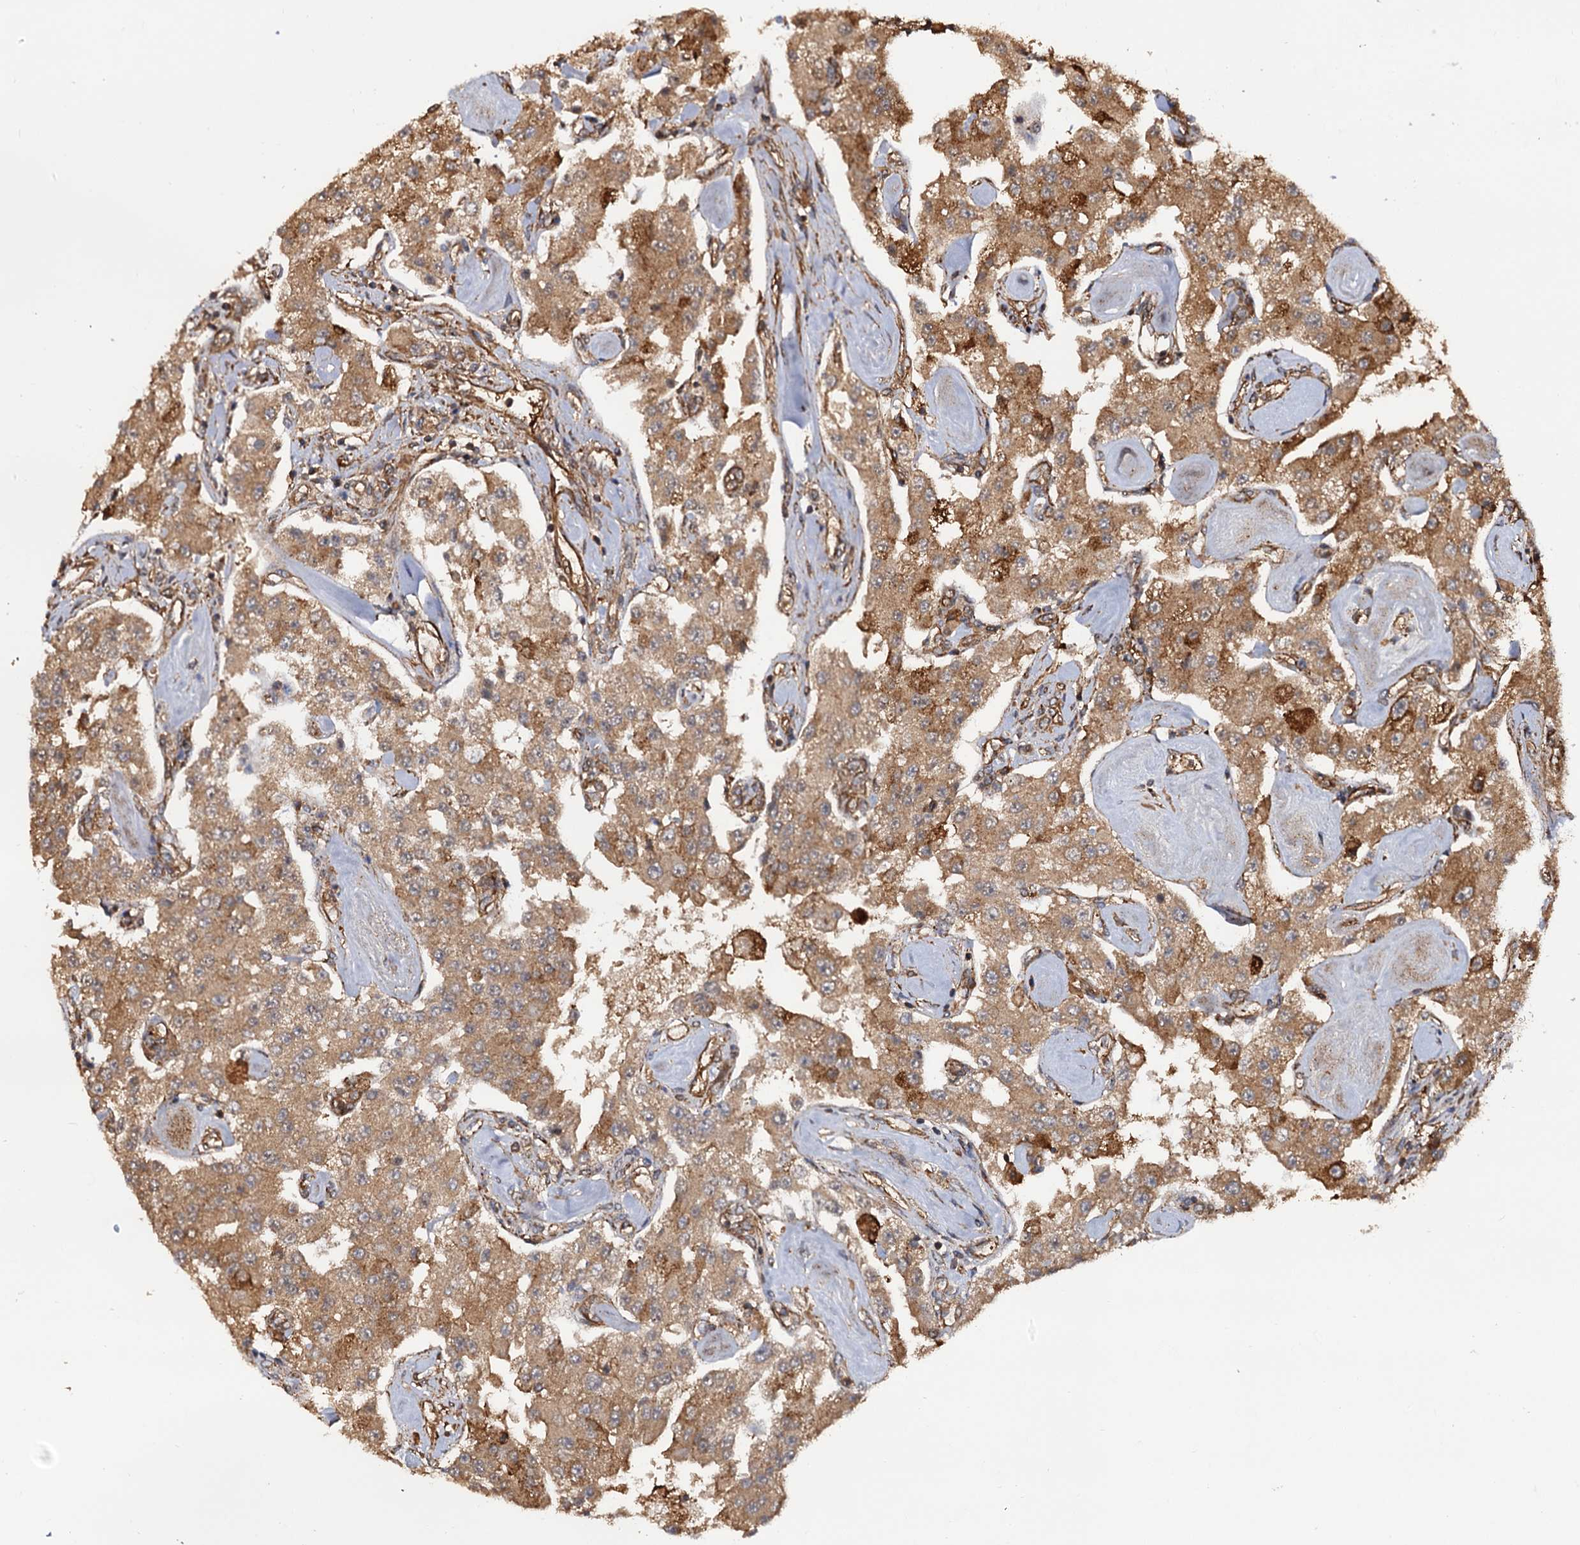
{"staining": {"intensity": "moderate", "quantity": ">75%", "location": "cytoplasmic/membranous"}, "tissue": "carcinoid", "cell_type": "Tumor cells", "image_type": "cancer", "snomed": [{"axis": "morphology", "description": "Carcinoid, malignant, NOS"}, {"axis": "topography", "description": "Pancreas"}], "caption": "Carcinoid was stained to show a protein in brown. There is medium levels of moderate cytoplasmic/membranous staining in about >75% of tumor cells. The staining was performed using DAB (3,3'-diaminobenzidine), with brown indicating positive protein expression. Nuclei are stained blue with hematoxylin.", "gene": "ATP8B4", "patient": {"sex": "male", "age": 41}}